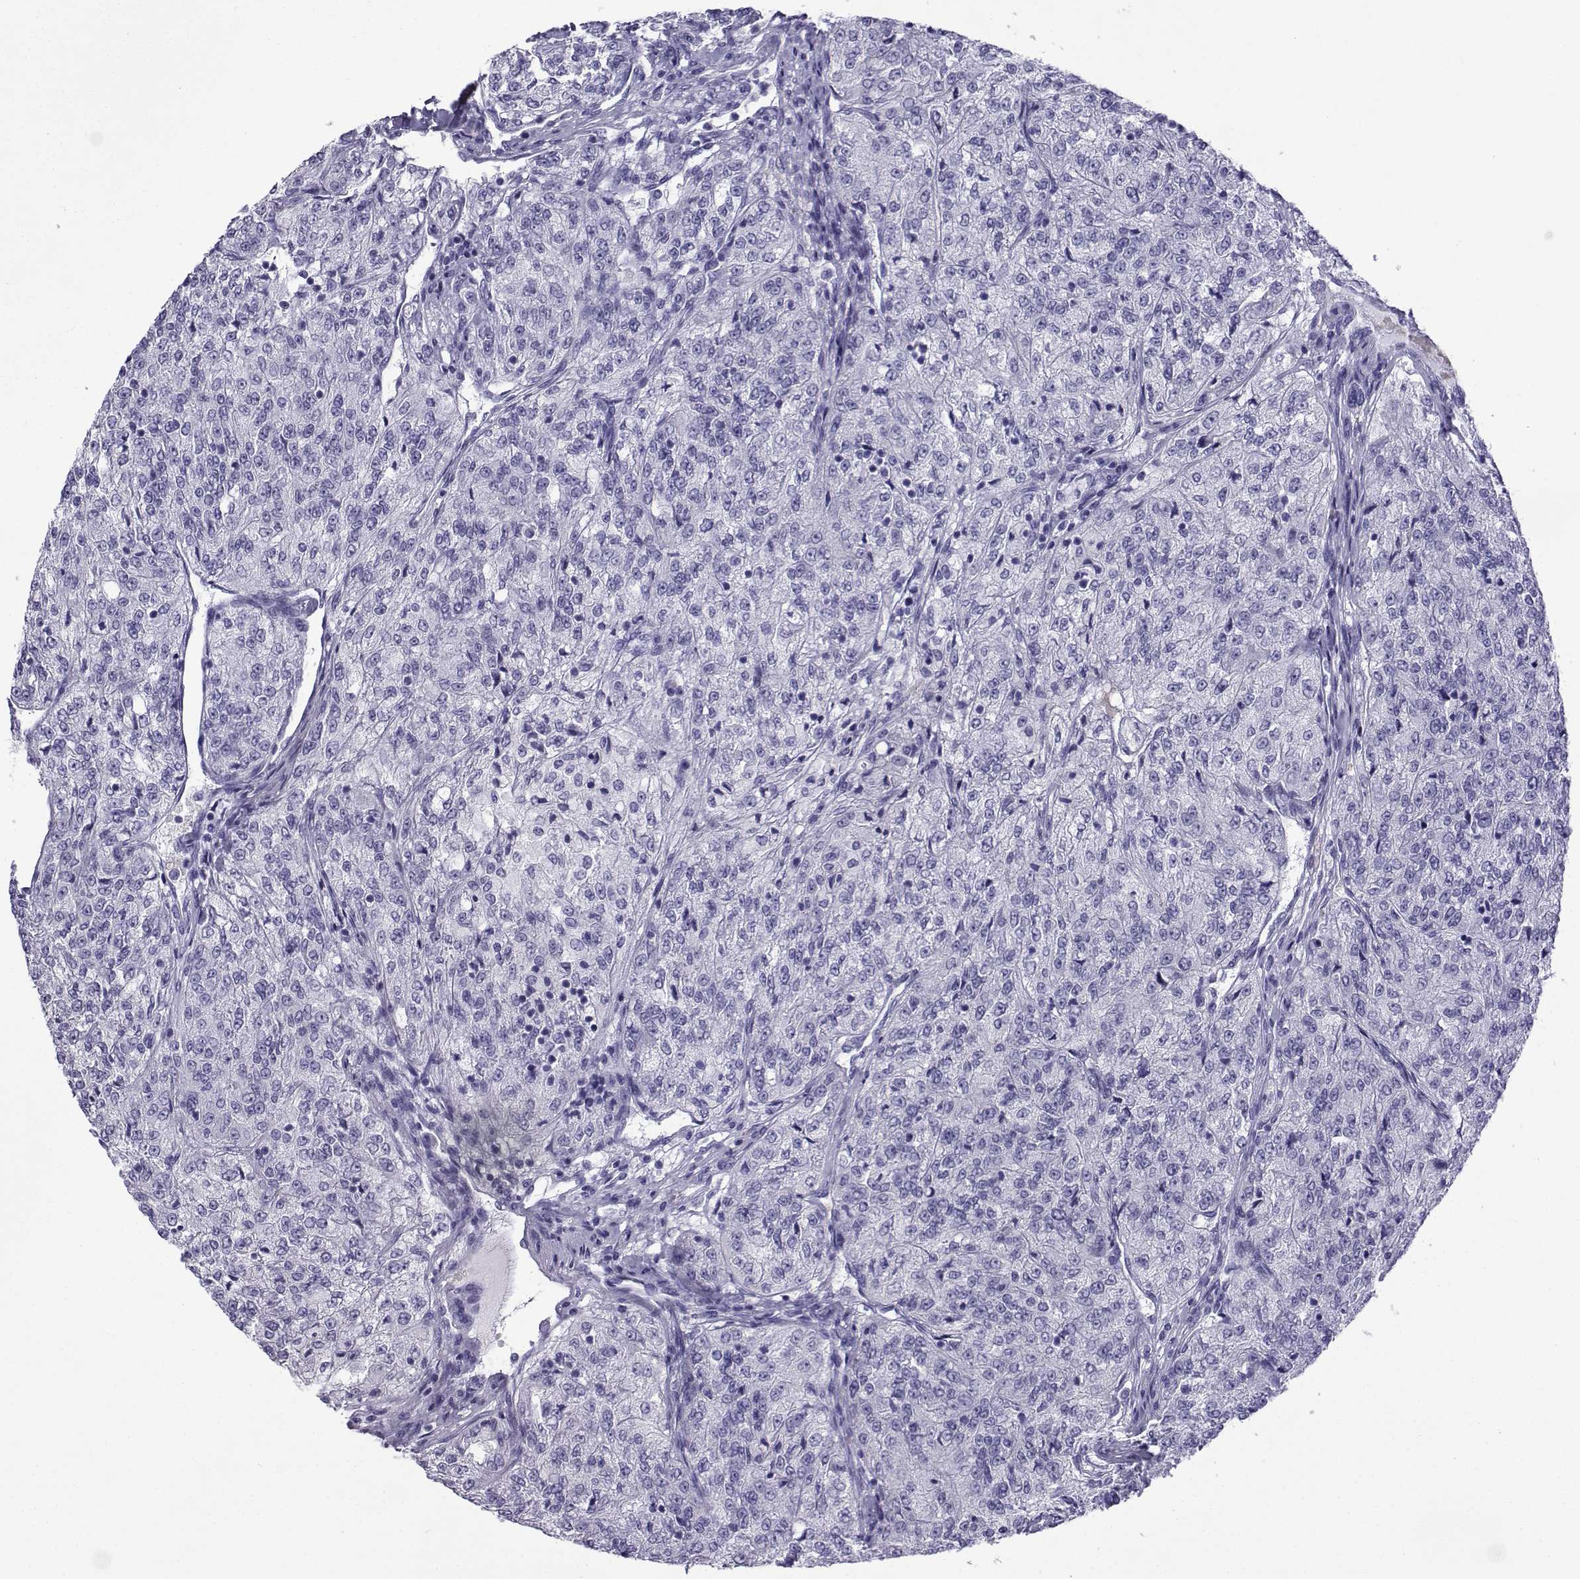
{"staining": {"intensity": "negative", "quantity": "none", "location": "none"}, "tissue": "renal cancer", "cell_type": "Tumor cells", "image_type": "cancer", "snomed": [{"axis": "morphology", "description": "Adenocarcinoma, NOS"}, {"axis": "topography", "description": "Kidney"}], "caption": "This is an immunohistochemistry (IHC) photomicrograph of human adenocarcinoma (renal). There is no staining in tumor cells.", "gene": "TRIM46", "patient": {"sex": "female", "age": 63}}